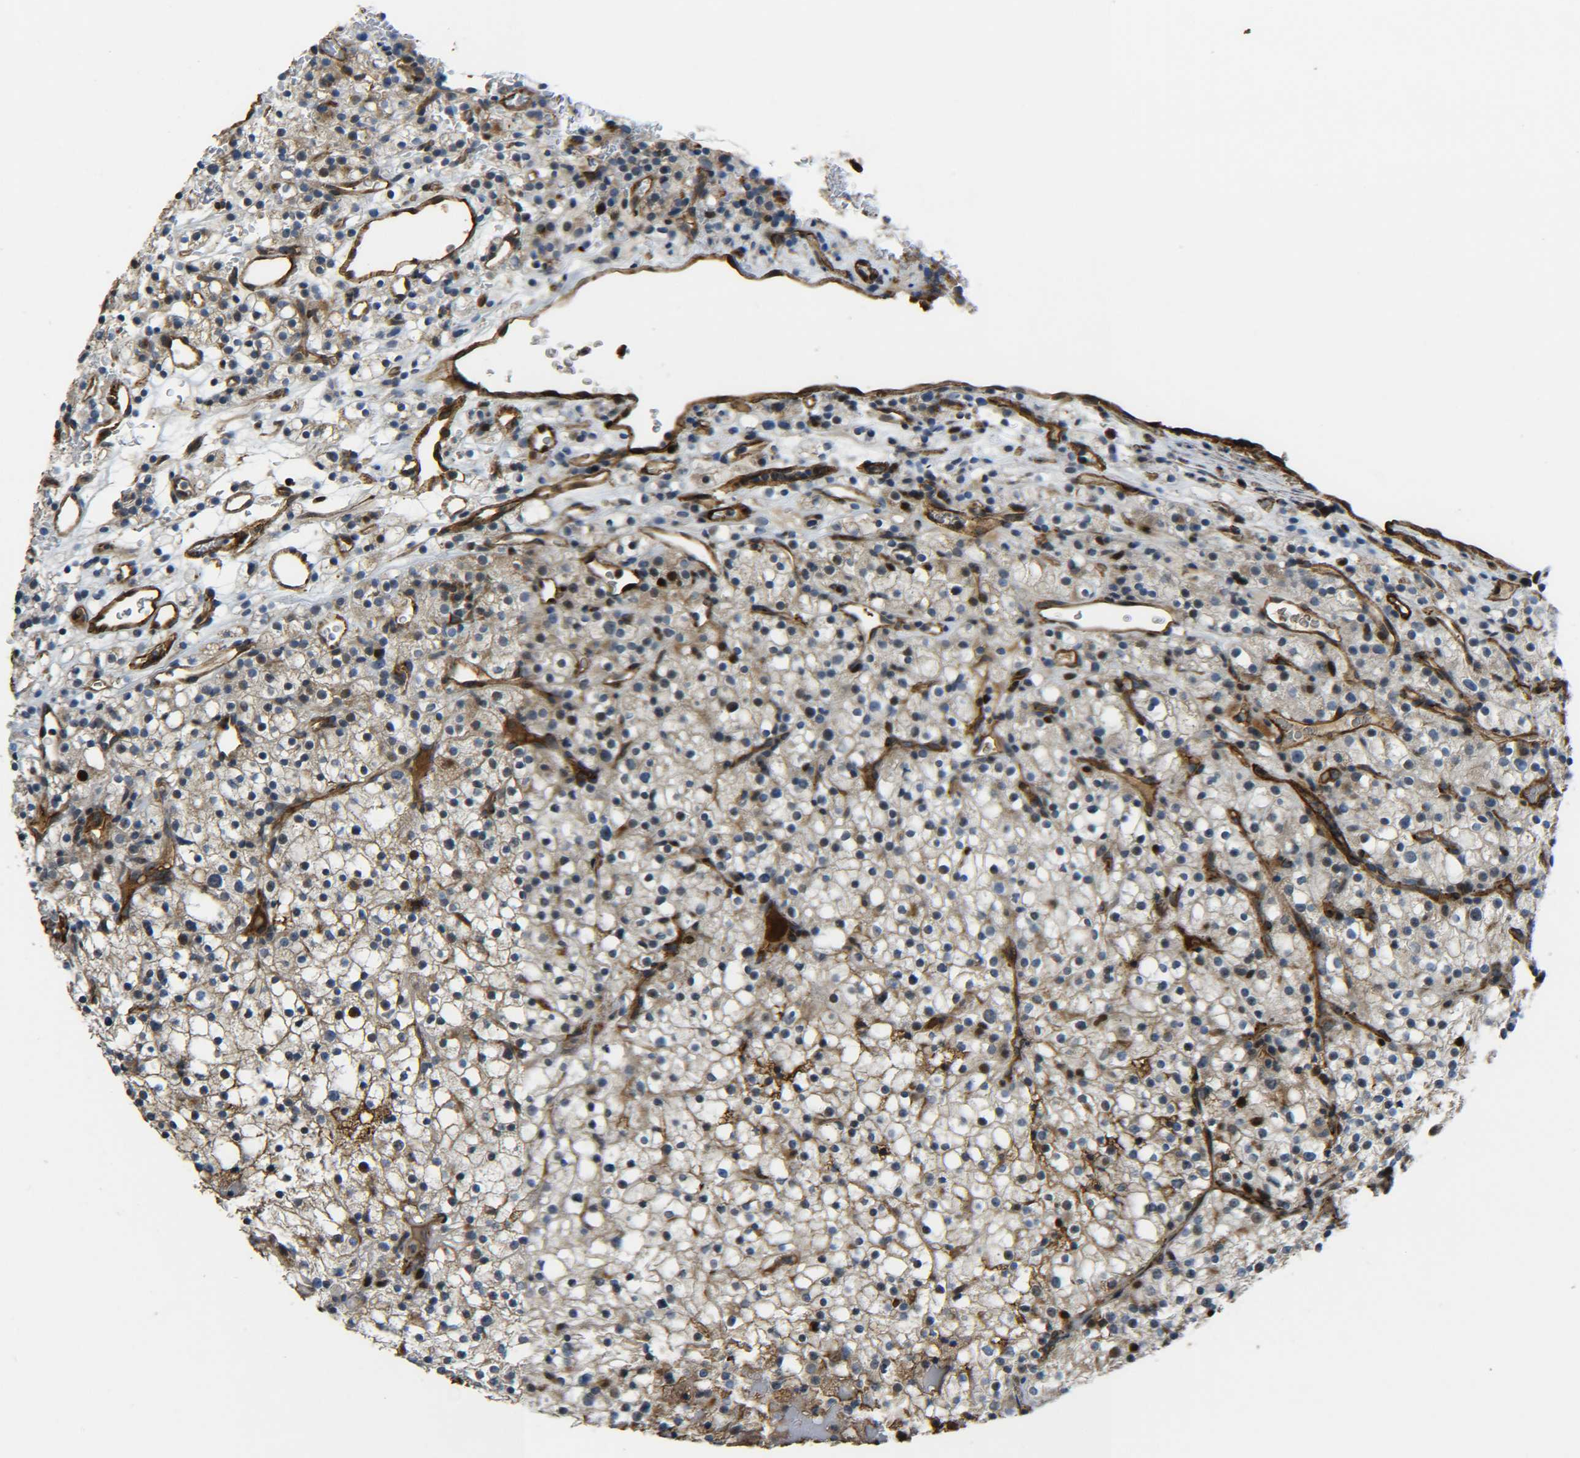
{"staining": {"intensity": "weak", "quantity": ">75%", "location": "cytoplasmic/membranous"}, "tissue": "renal cancer", "cell_type": "Tumor cells", "image_type": "cancer", "snomed": [{"axis": "morphology", "description": "Normal tissue, NOS"}, {"axis": "morphology", "description": "Adenocarcinoma, NOS"}, {"axis": "topography", "description": "Kidney"}], "caption": "This photomicrograph reveals immunohistochemistry (IHC) staining of renal cancer, with low weak cytoplasmic/membranous expression in about >75% of tumor cells.", "gene": "ECE1", "patient": {"sex": "female", "age": 72}}